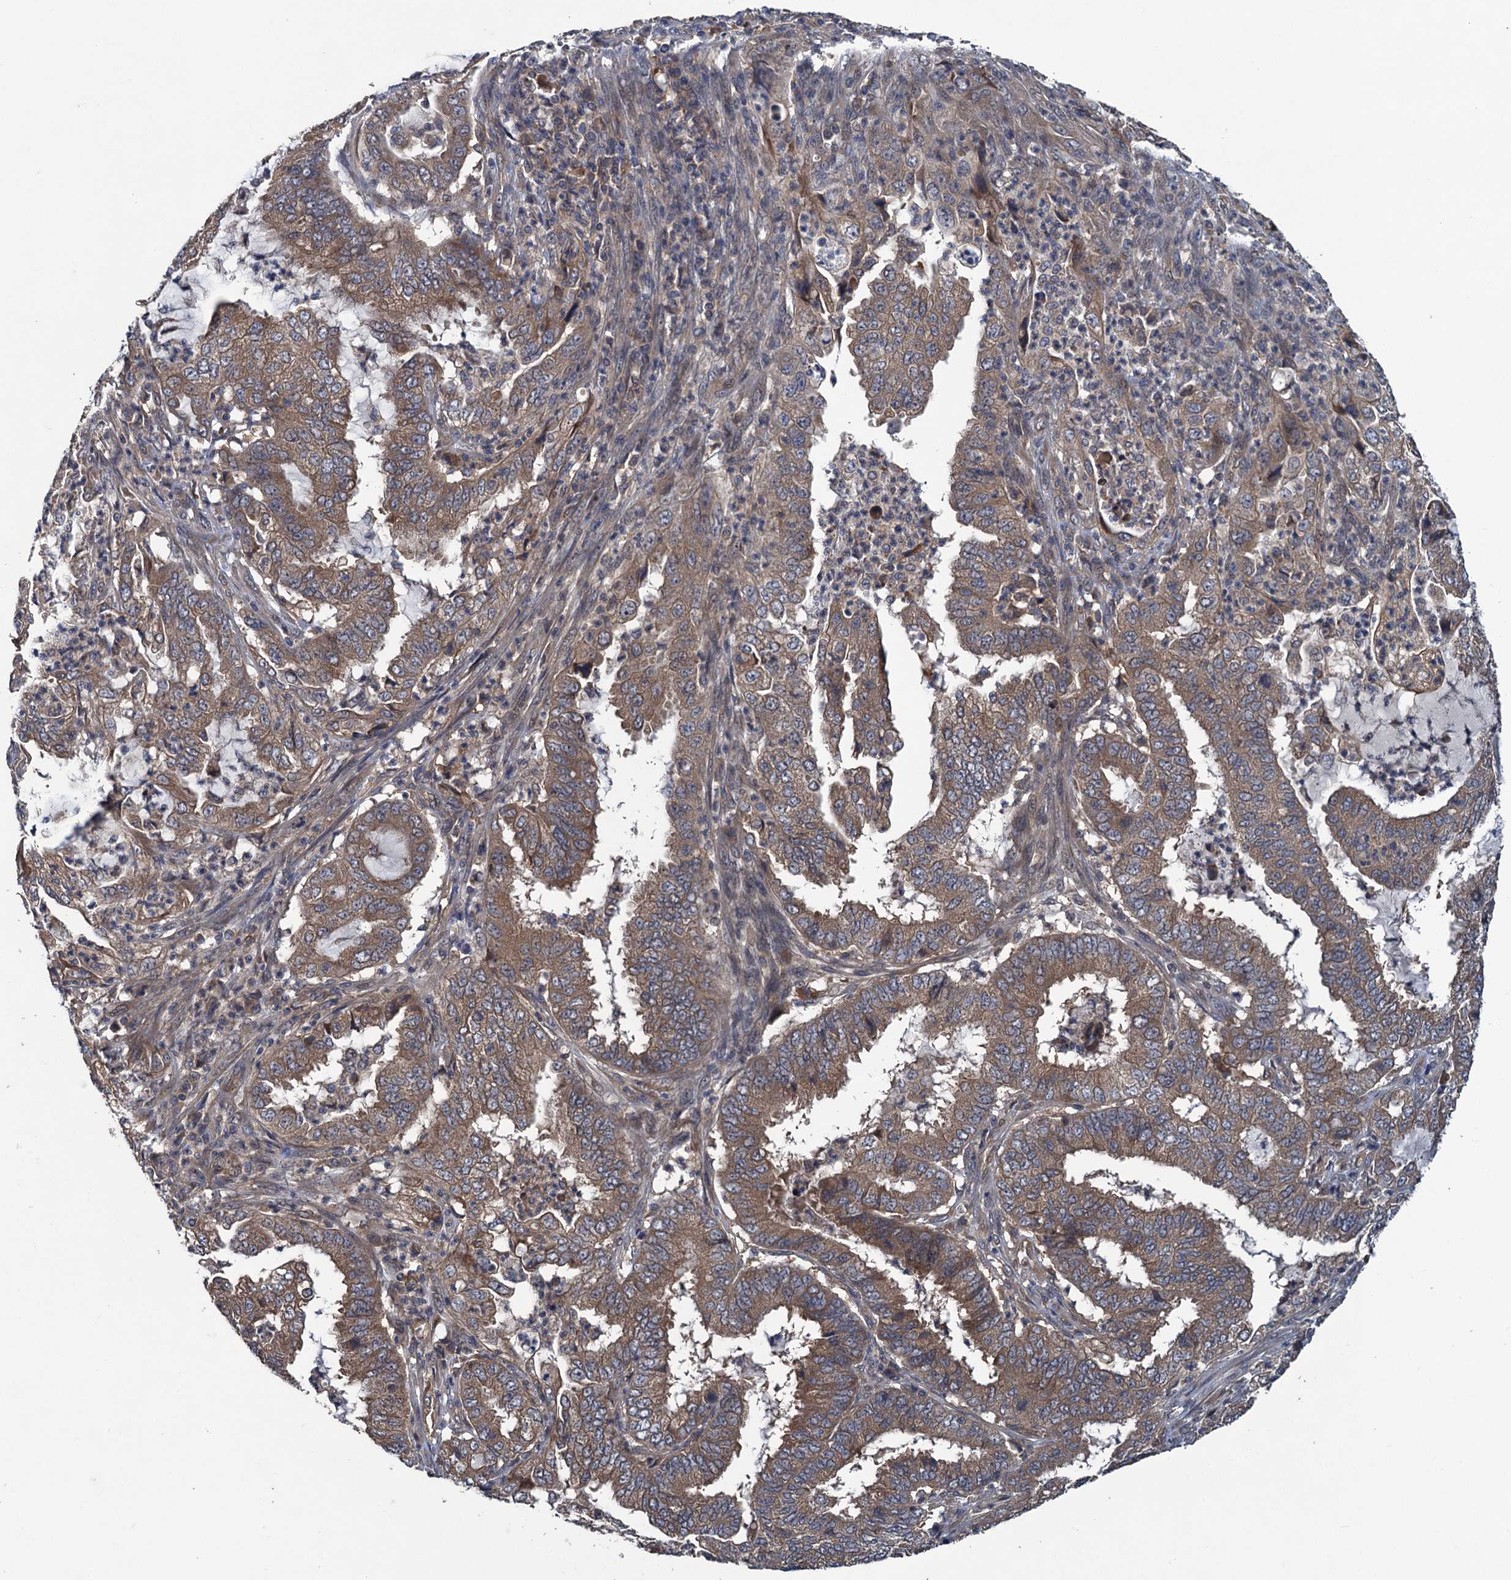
{"staining": {"intensity": "moderate", "quantity": ">75%", "location": "cytoplasmic/membranous"}, "tissue": "endometrial cancer", "cell_type": "Tumor cells", "image_type": "cancer", "snomed": [{"axis": "morphology", "description": "Adenocarcinoma, NOS"}, {"axis": "topography", "description": "Endometrium"}], "caption": "Protein analysis of endometrial cancer (adenocarcinoma) tissue shows moderate cytoplasmic/membranous staining in about >75% of tumor cells.", "gene": "CNTN5", "patient": {"sex": "female", "age": 51}}